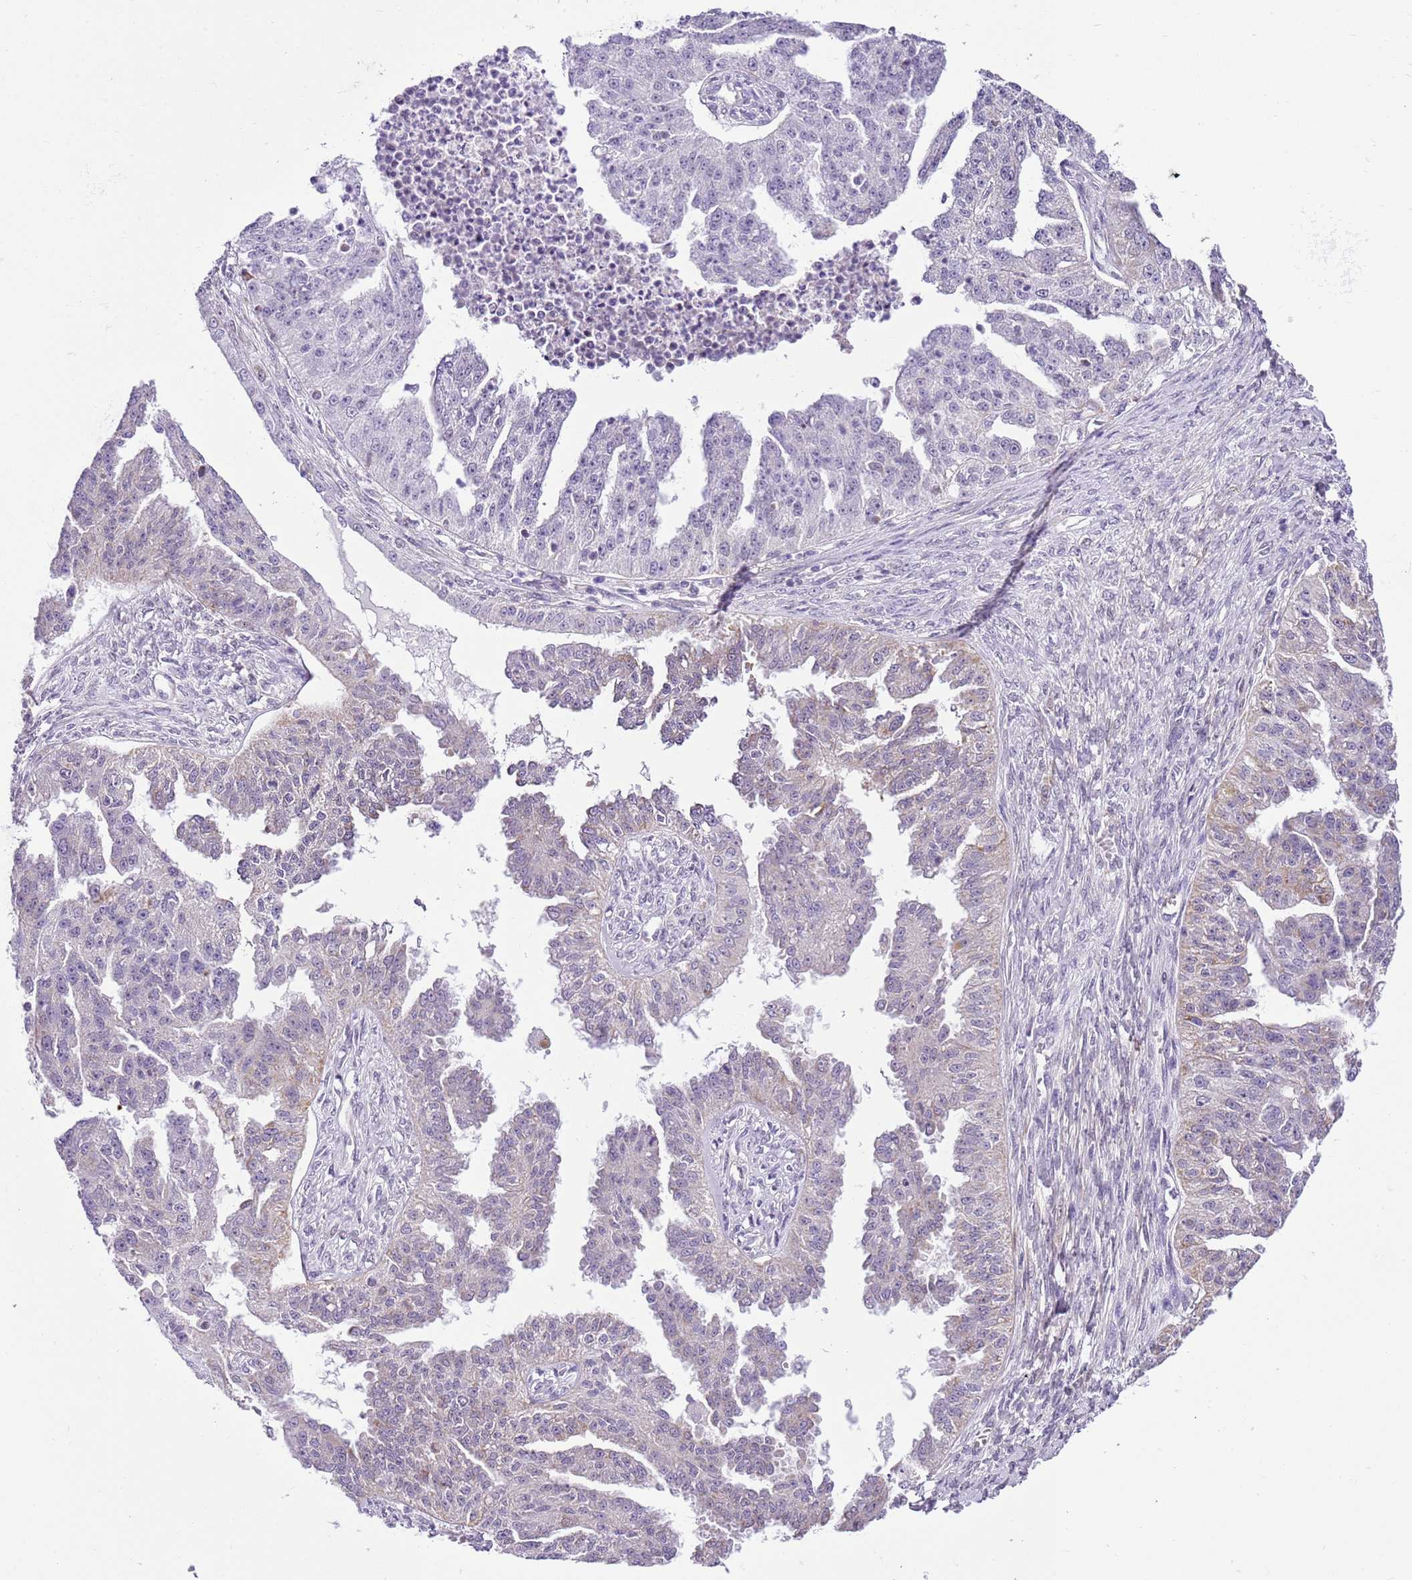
{"staining": {"intensity": "negative", "quantity": "none", "location": "none"}, "tissue": "ovarian cancer", "cell_type": "Tumor cells", "image_type": "cancer", "snomed": [{"axis": "morphology", "description": "Cystadenocarcinoma, serous, NOS"}, {"axis": "topography", "description": "Ovary"}], "caption": "Tumor cells are negative for protein expression in human ovarian cancer (serous cystadenocarcinoma). Brightfield microscopy of IHC stained with DAB (3,3'-diaminobenzidine) (brown) and hematoxylin (blue), captured at high magnification.", "gene": "SMIM4", "patient": {"sex": "female", "age": 58}}